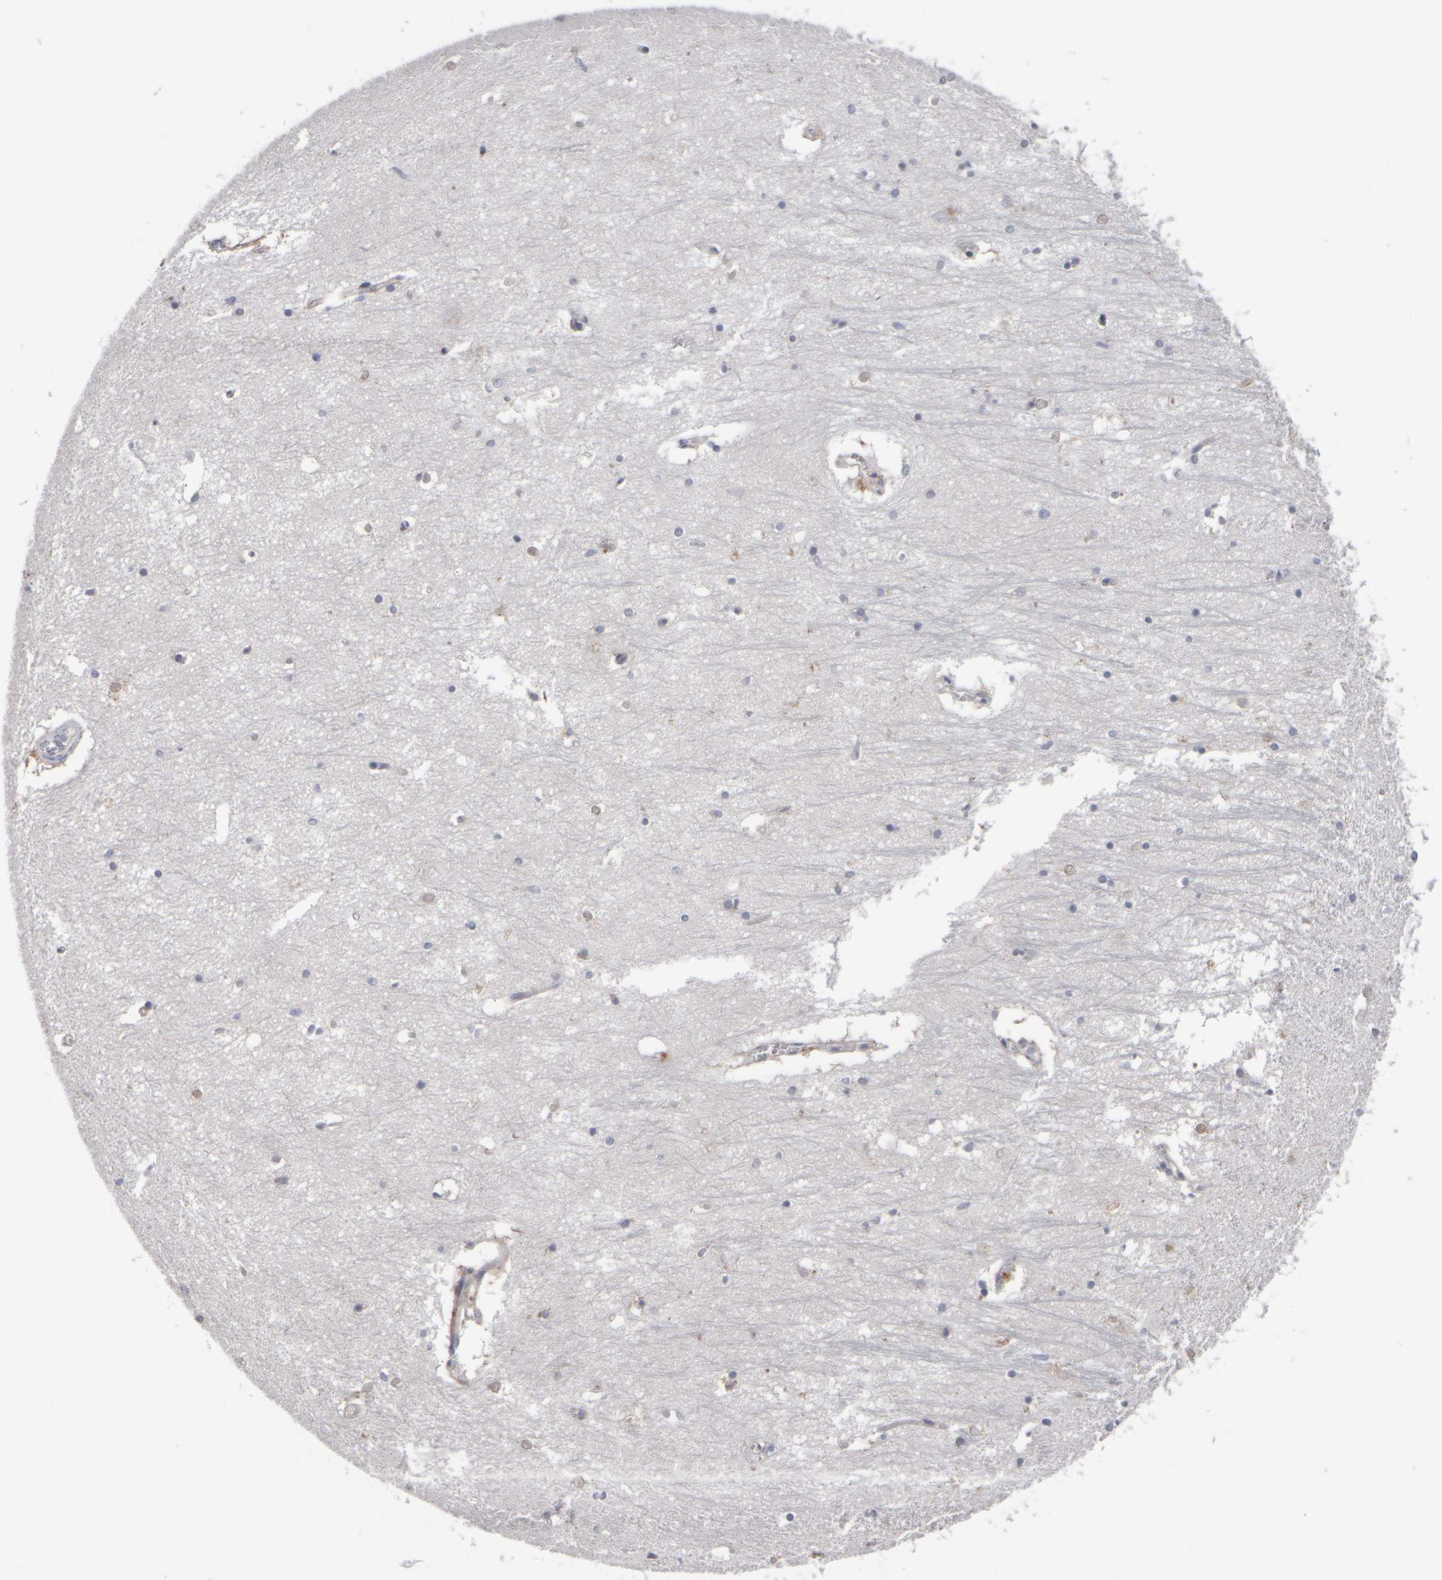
{"staining": {"intensity": "negative", "quantity": "none", "location": "none"}, "tissue": "hippocampus", "cell_type": "Glial cells", "image_type": "normal", "snomed": [{"axis": "morphology", "description": "Normal tissue, NOS"}, {"axis": "topography", "description": "Hippocampus"}], "caption": "Immunohistochemistry histopathology image of benign hippocampus: hippocampus stained with DAB exhibits no significant protein expression in glial cells.", "gene": "EPHX2", "patient": {"sex": "male", "age": 70}}